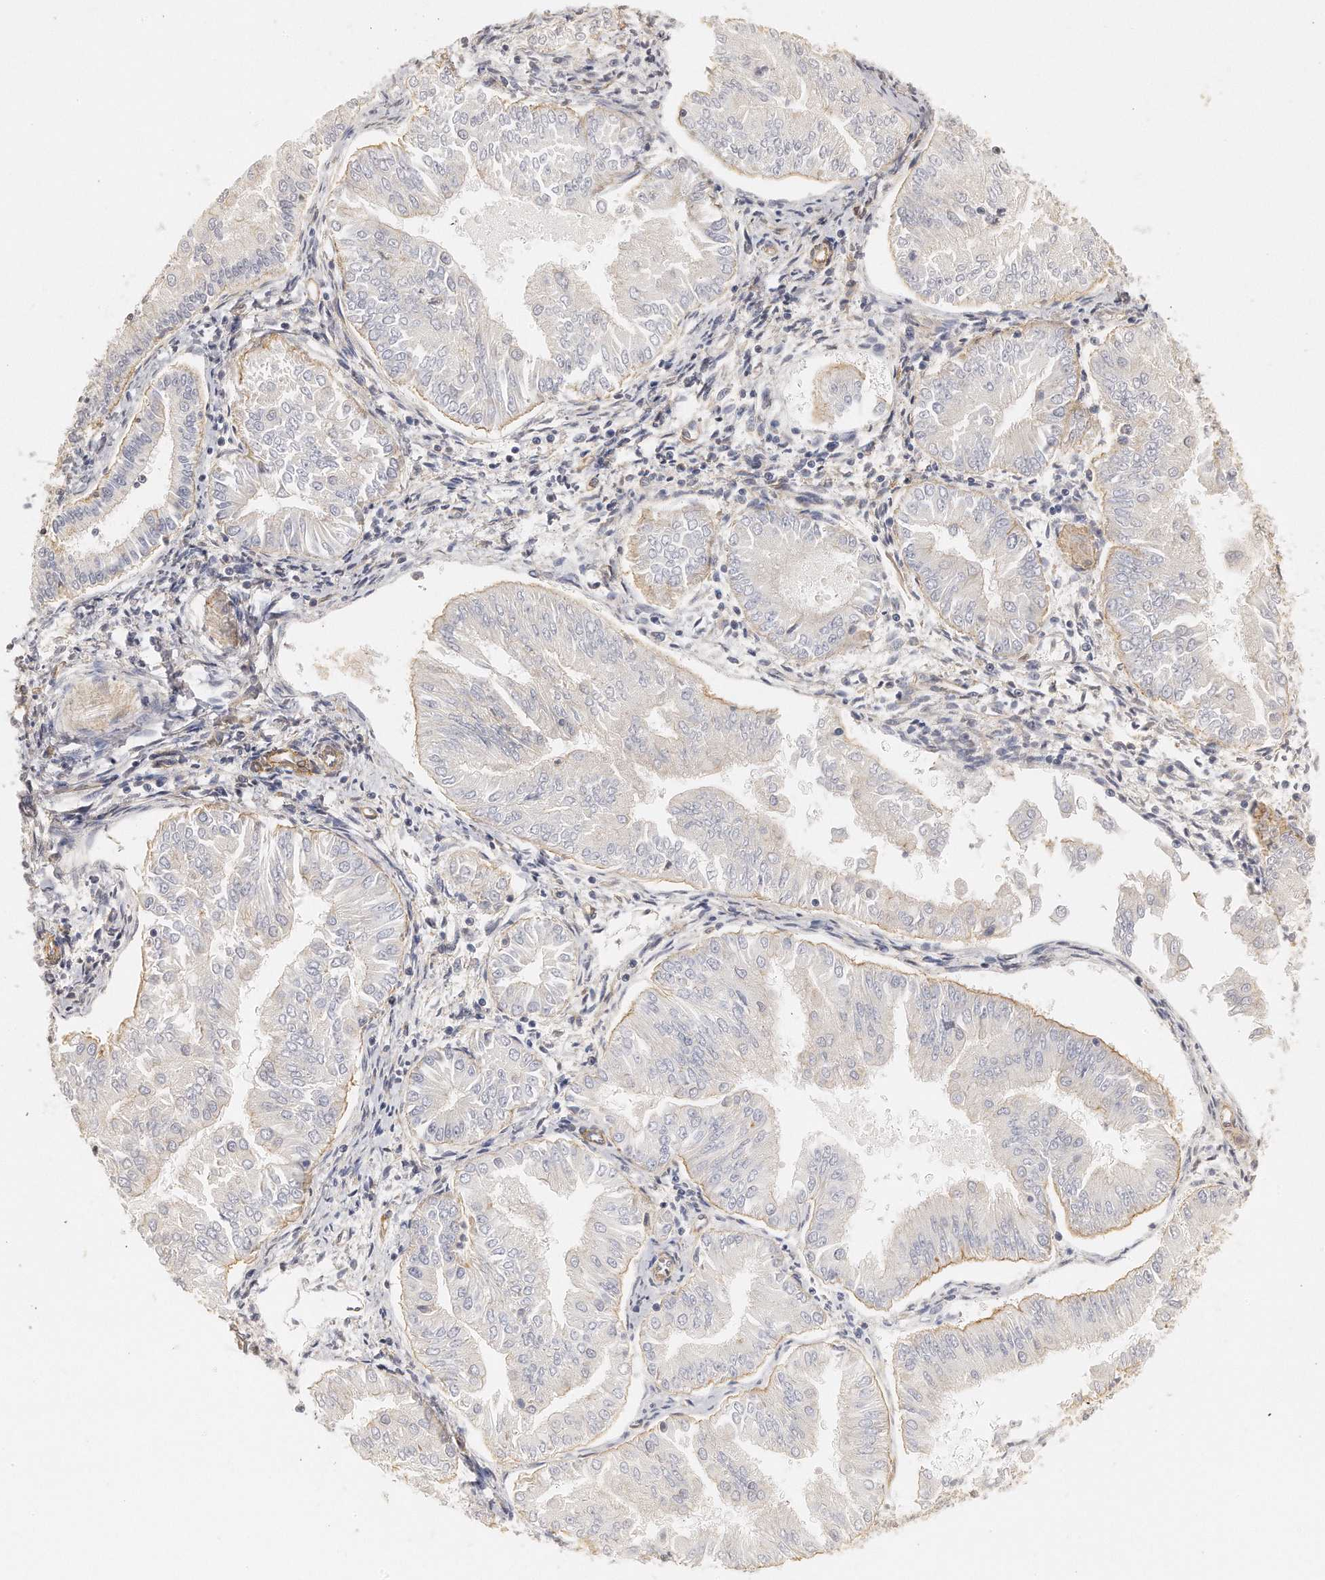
{"staining": {"intensity": "moderate", "quantity": "<25%", "location": "cytoplasmic/membranous"}, "tissue": "endometrial cancer", "cell_type": "Tumor cells", "image_type": "cancer", "snomed": [{"axis": "morphology", "description": "Adenocarcinoma, NOS"}, {"axis": "topography", "description": "Endometrium"}], "caption": "A brown stain labels moderate cytoplasmic/membranous positivity of a protein in human adenocarcinoma (endometrial) tumor cells. The staining was performed using DAB (3,3'-diaminobenzidine), with brown indicating positive protein expression. Nuclei are stained blue with hematoxylin.", "gene": "CHST7", "patient": {"sex": "female", "age": 53}}